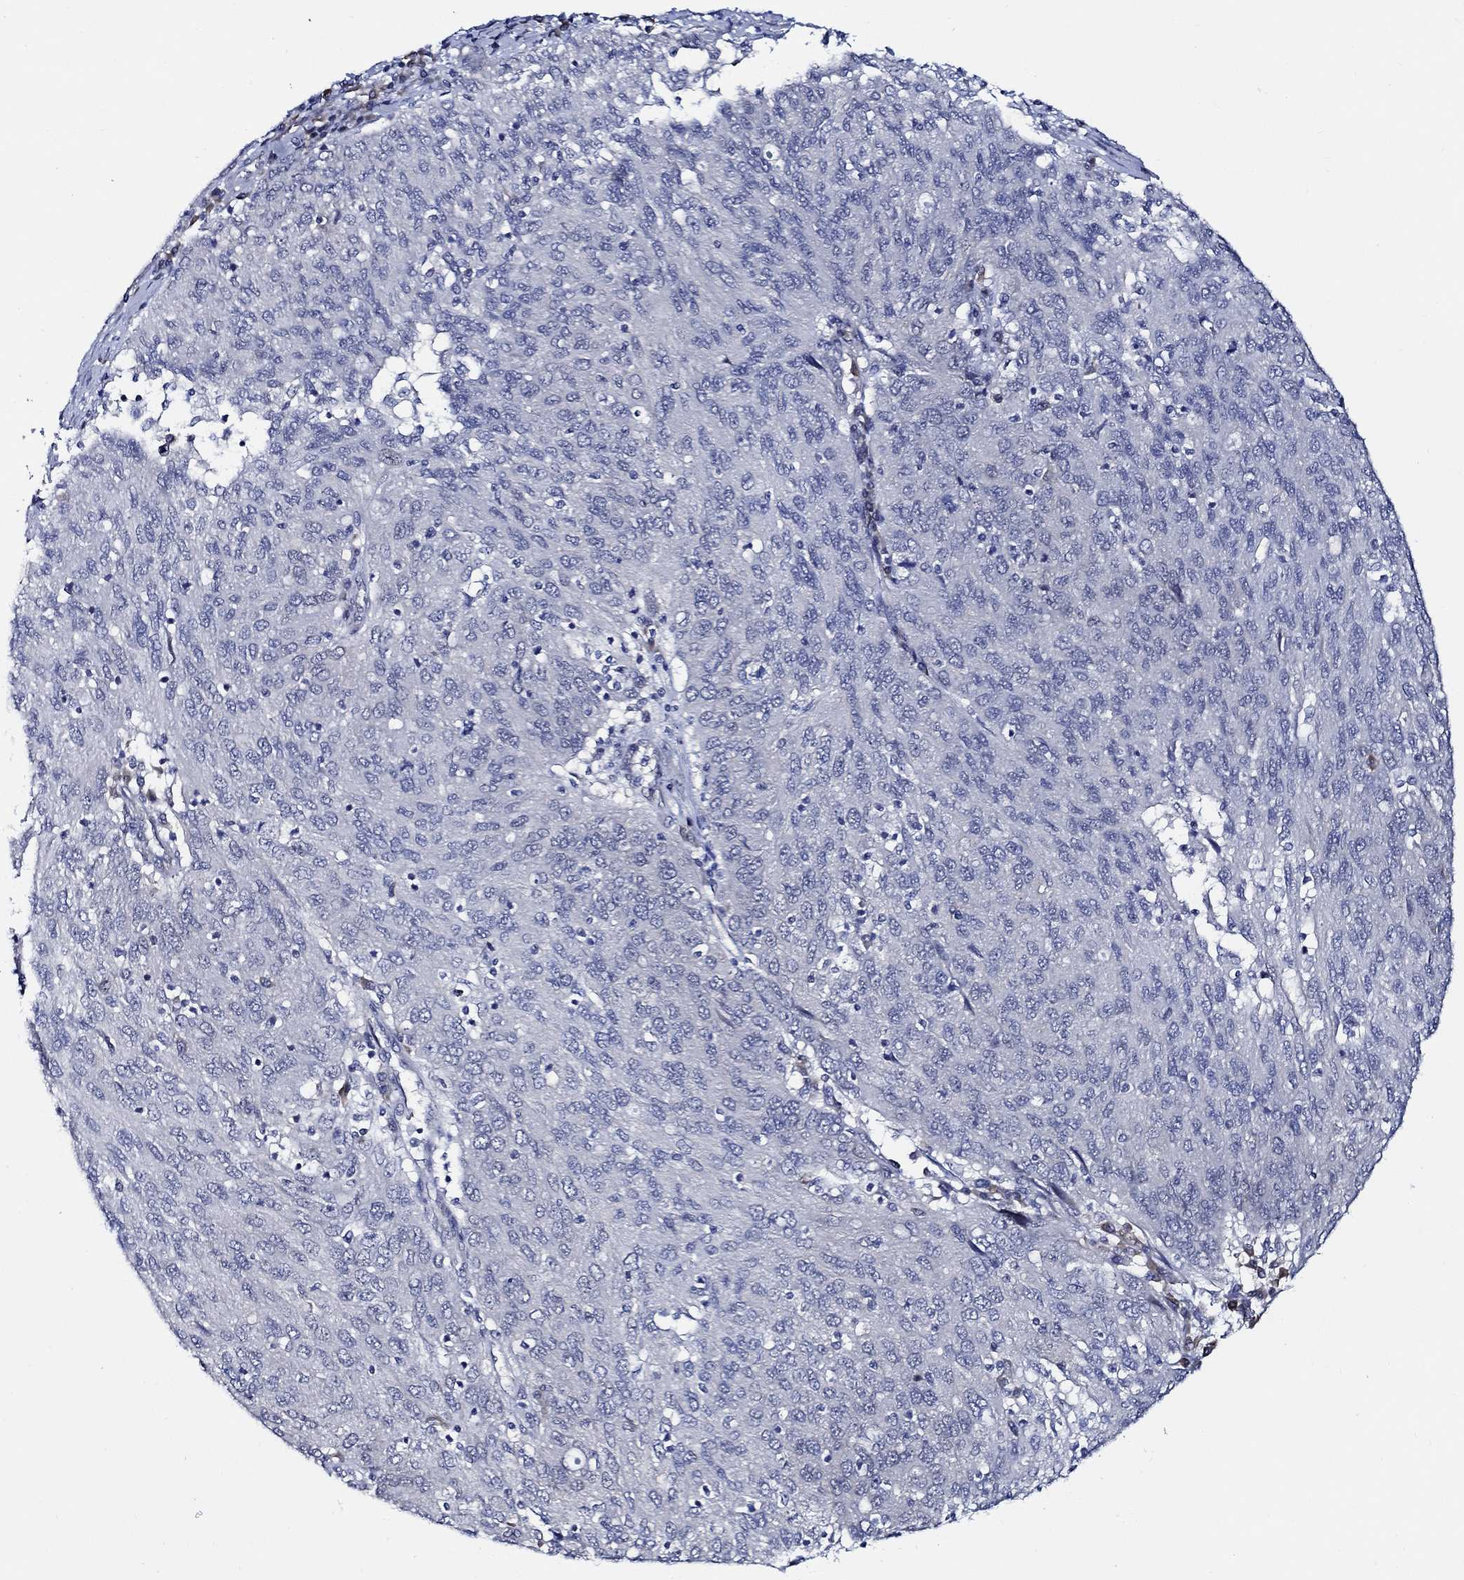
{"staining": {"intensity": "negative", "quantity": "none", "location": "none"}, "tissue": "ovarian cancer", "cell_type": "Tumor cells", "image_type": "cancer", "snomed": [{"axis": "morphology", "description": "Carcinoma, endometroid"}, {"axis": "topography", "description": "Ovary"}], "caption": "The immunohistochemistry (IHC) micrograph has no significant positivity in tumor cells of endometroid carcinoma (ovarian) tissue.", "gene": "C8orf48", "patient": {"sex": "female", "age": 50}}